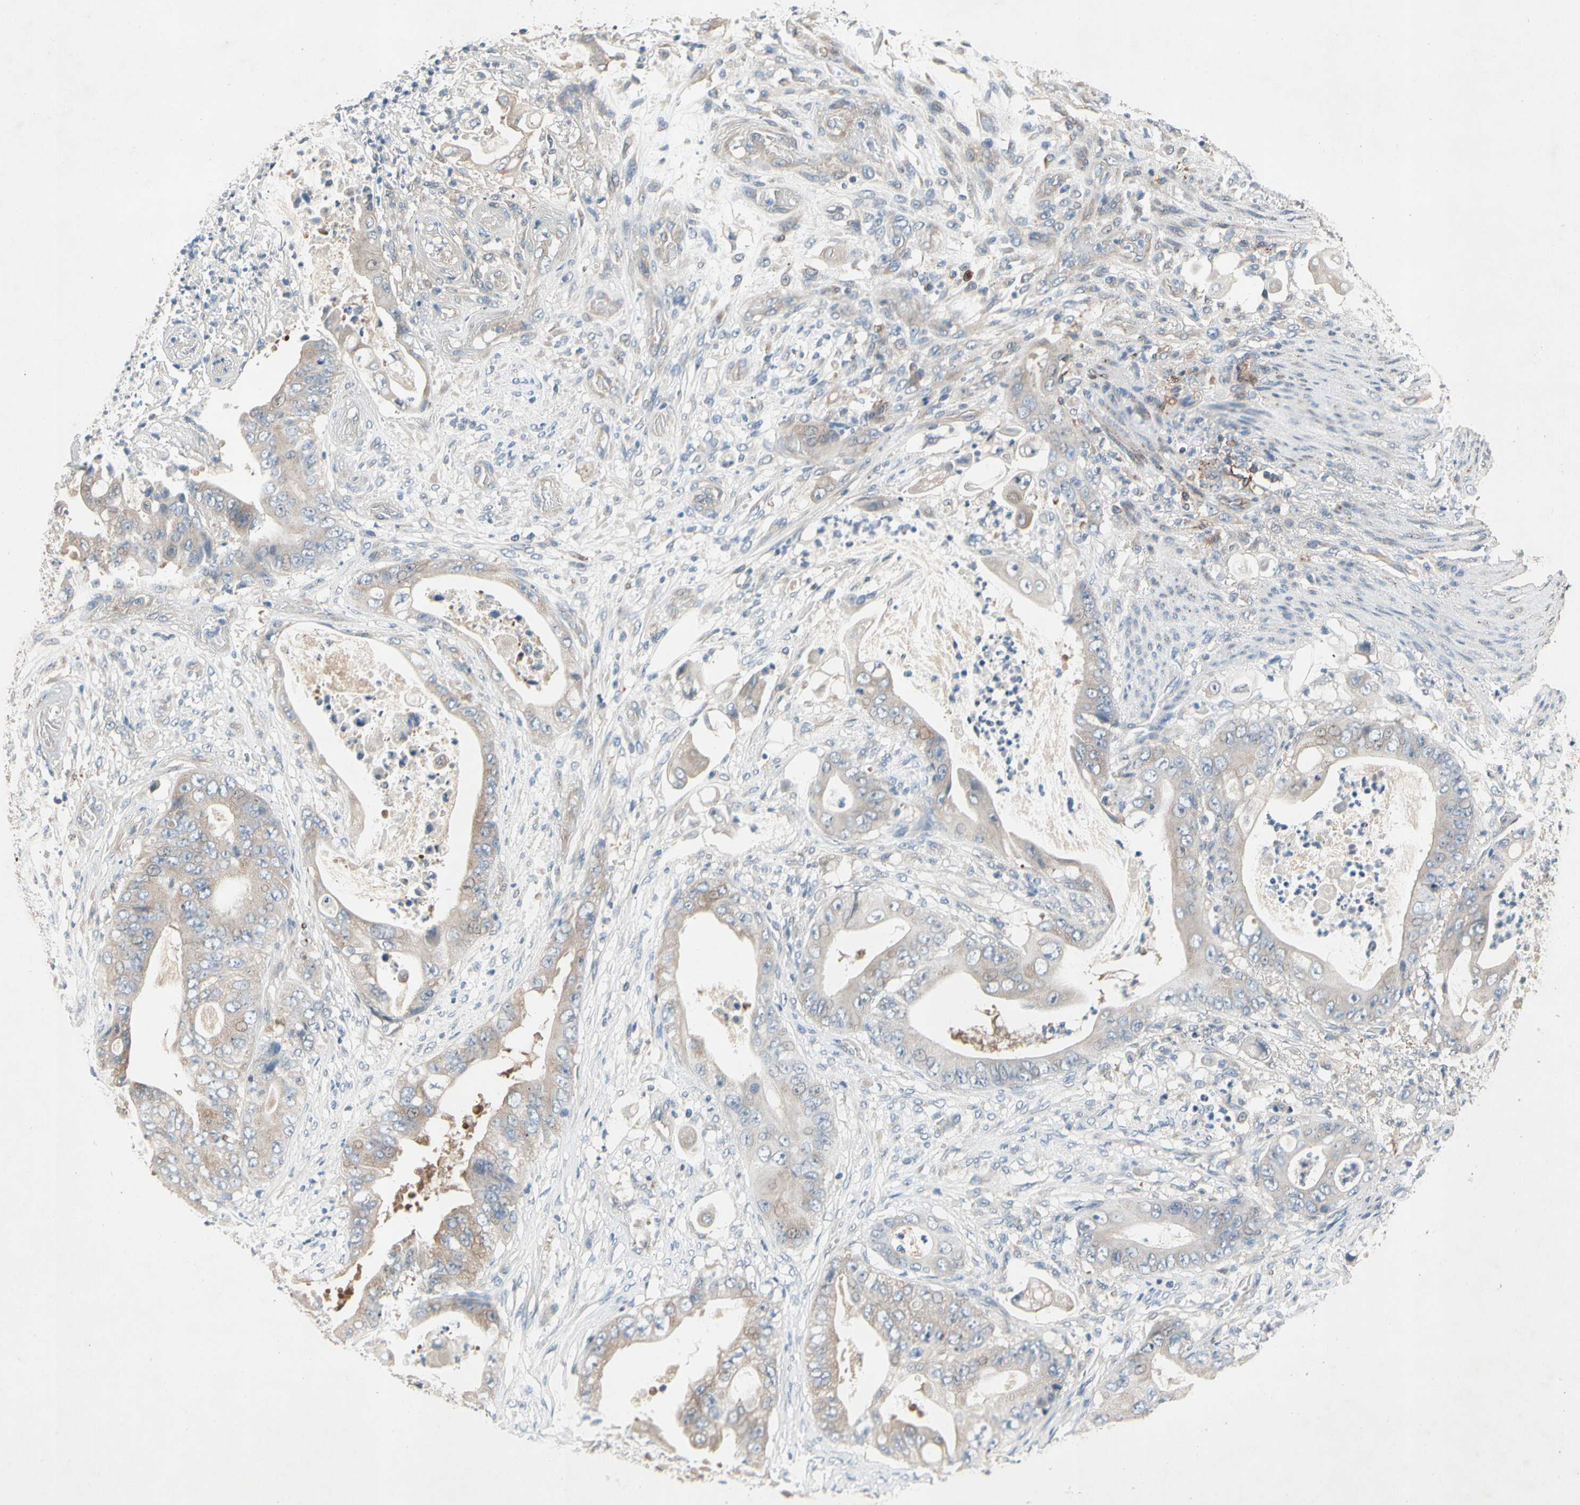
{"staining": {"intensity": "weak", "quantity": "25%-75%", "location": "cytoplasmic/membranous"}, "tissue": "stomach cancer", "cell_type": "Tumor cells", "image_type": "cancer", "snomed": [{"axis": "morphology", "description": "Adenocarcinoma, NOS"}, {"axis": "topography", "description": "Stomach"}], "caption": "This is an image of IHC staining of stomach adenocarcinoma, which shows weak positivity in the cytoplasmic/membranous of tumor cells.", "gene": "NDFIP2", "patient": {"sex": "female", "age": 73}}